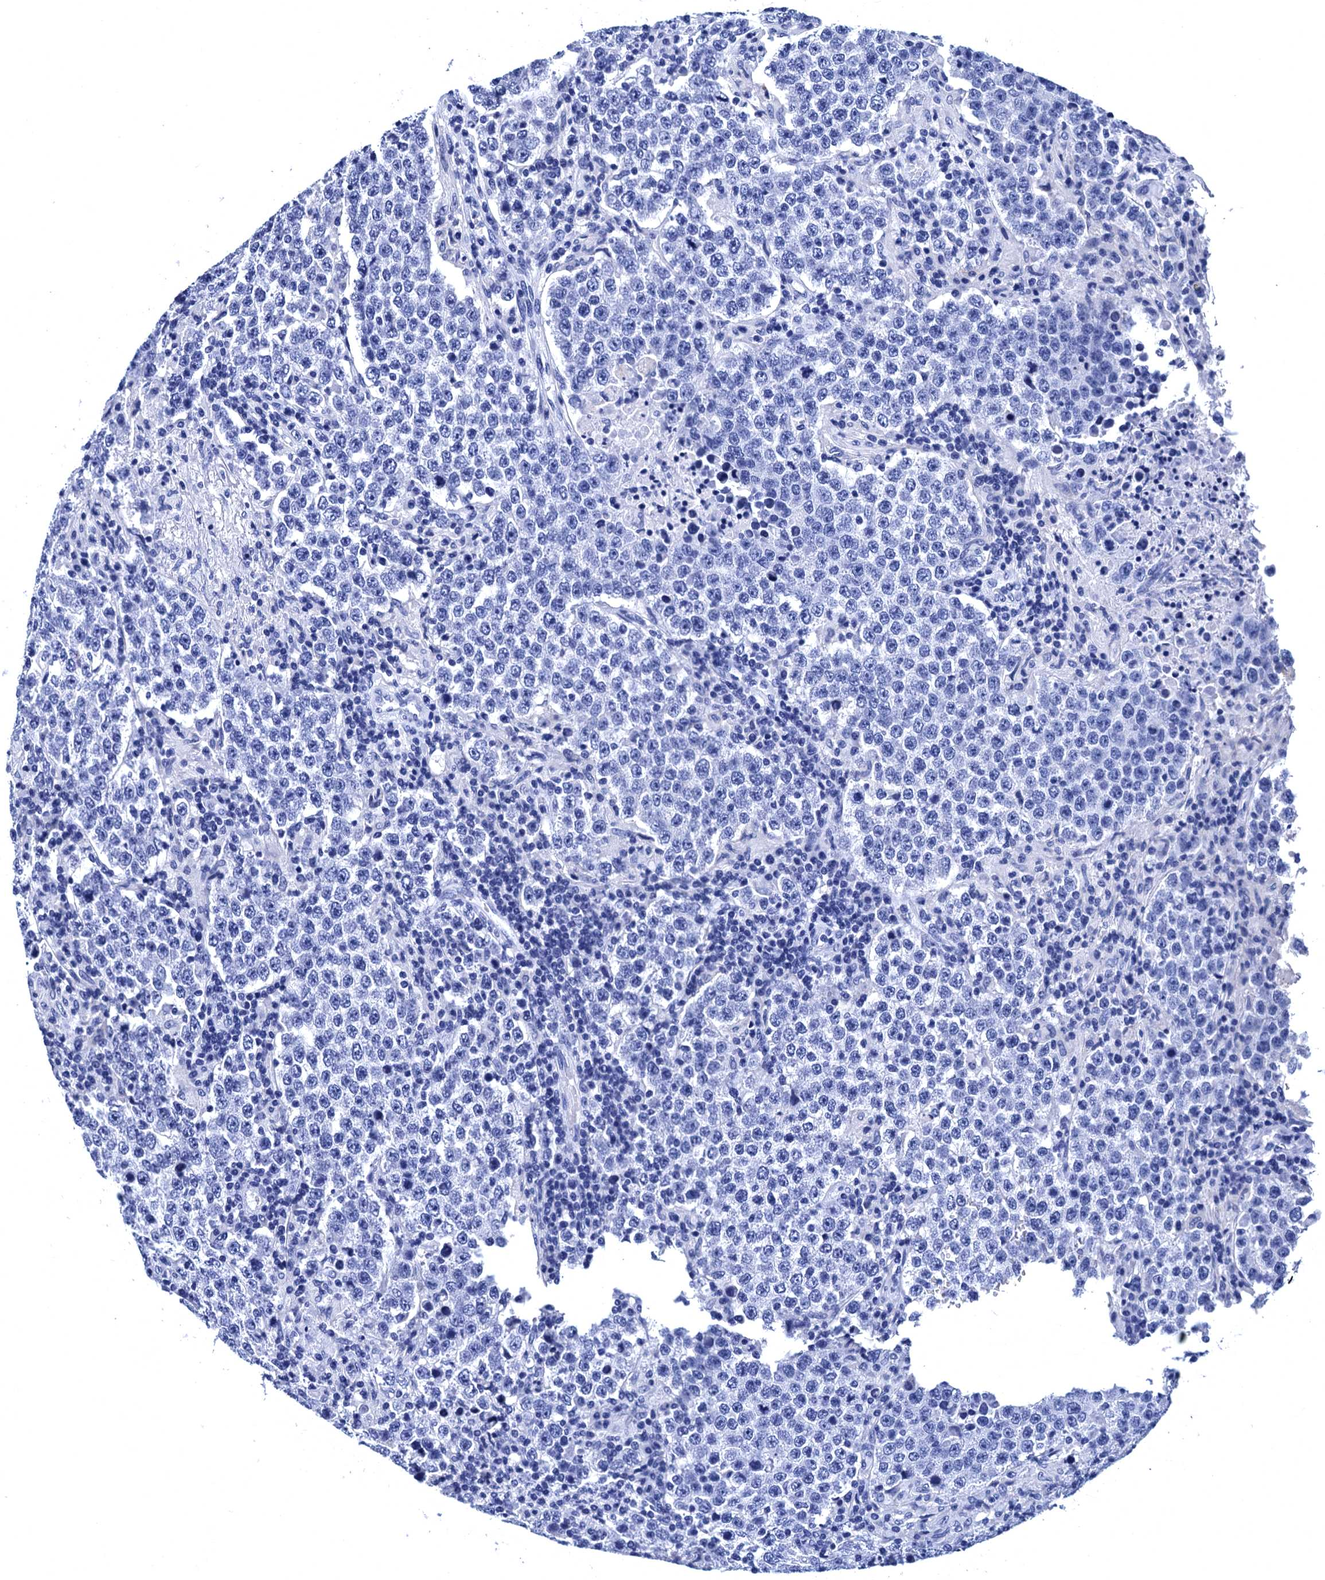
{"staining": {"intensity": "negative", "quantity": "none", "location": "none"}, "tissue": "testis cancer", "cell_type": "Tumor cells", "image_type": "cancer", "snomed": [{"axis": "morphology", "description": "Normal tissue, NOS"}, {"axis": "morphology", "description": "Urothelial carcinoma, High grade"}, {"axis": "morphology", "description": "Seminoma, NOS"}, {"axis": "morphology", "description": "Carcinoma, Embryonal, NOS"}, {"axis": "topography", "description": "Urinary bladder"}, {"axis": "topography", "description": "Testis"}], "caption": "DAB immunohistochemical staining of human high-grade urothelial carcinoma (testis) reveals no significant positivity in tumor cells. (Stains: DAB (3,3'-diaminobenzidine) IHC with hematoxylin counter stain, Microscopy: brightfield microscopy at high magnification).", "gene": "MYBPC3", "patient": {"sex": "male", "age": 41}}